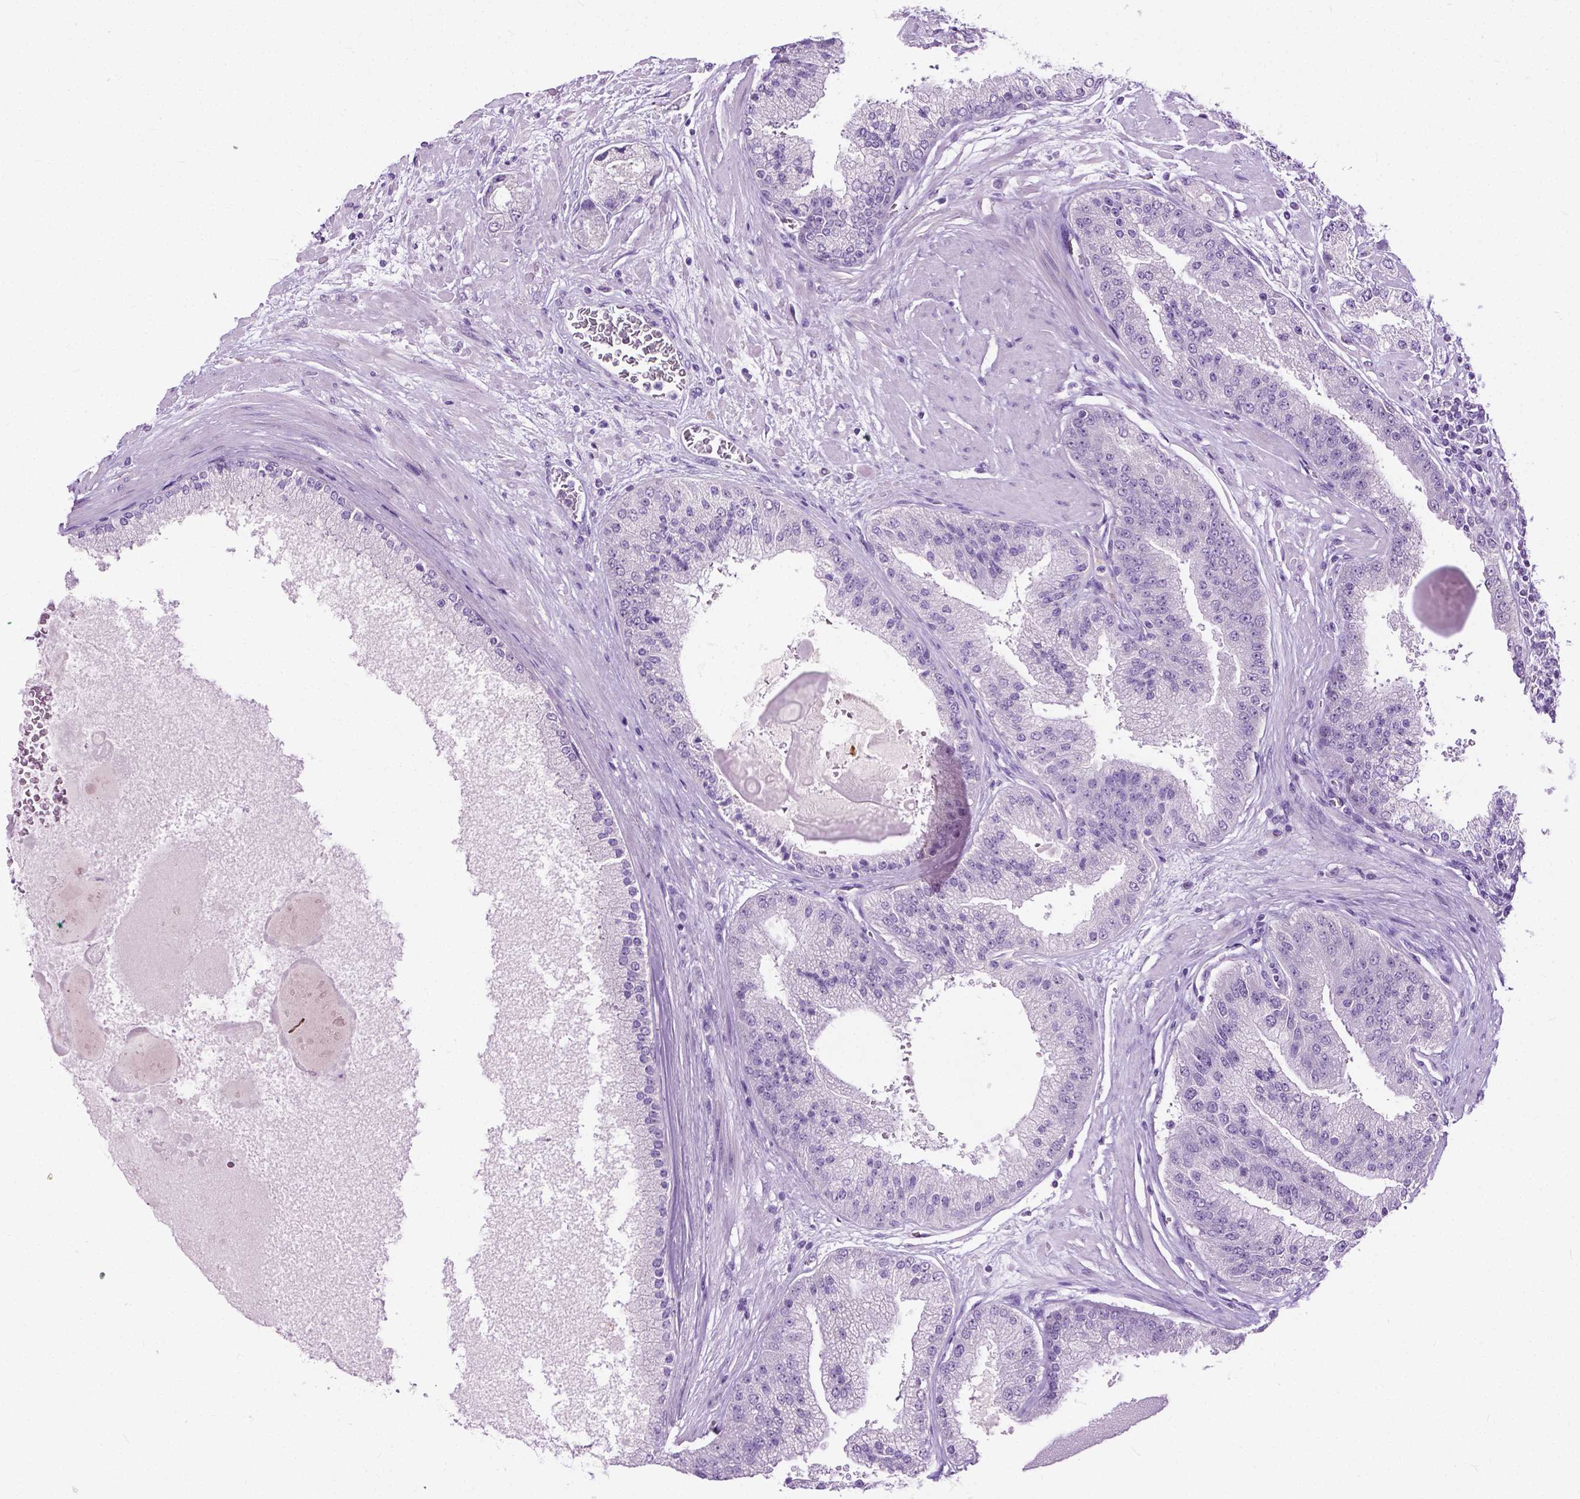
{"staining": {"intensity": "negative", "quantity": "none", "location": "none"}, "tissue": "prostate cancer", "cell_type": "Tumor cells", "image_type": "cancer", "snomed": [{"axis": "morphology", "description": "Adenocarcinoma, High grade"}, {"axis": "topography", "description": "Prostate"}], "caption": "Tumor cells are negative for protein expression in human prostate adenocarcinoma (high-grade).", "gene": "GPR37L1", "patient": {"sex": "male", "age": 67}}